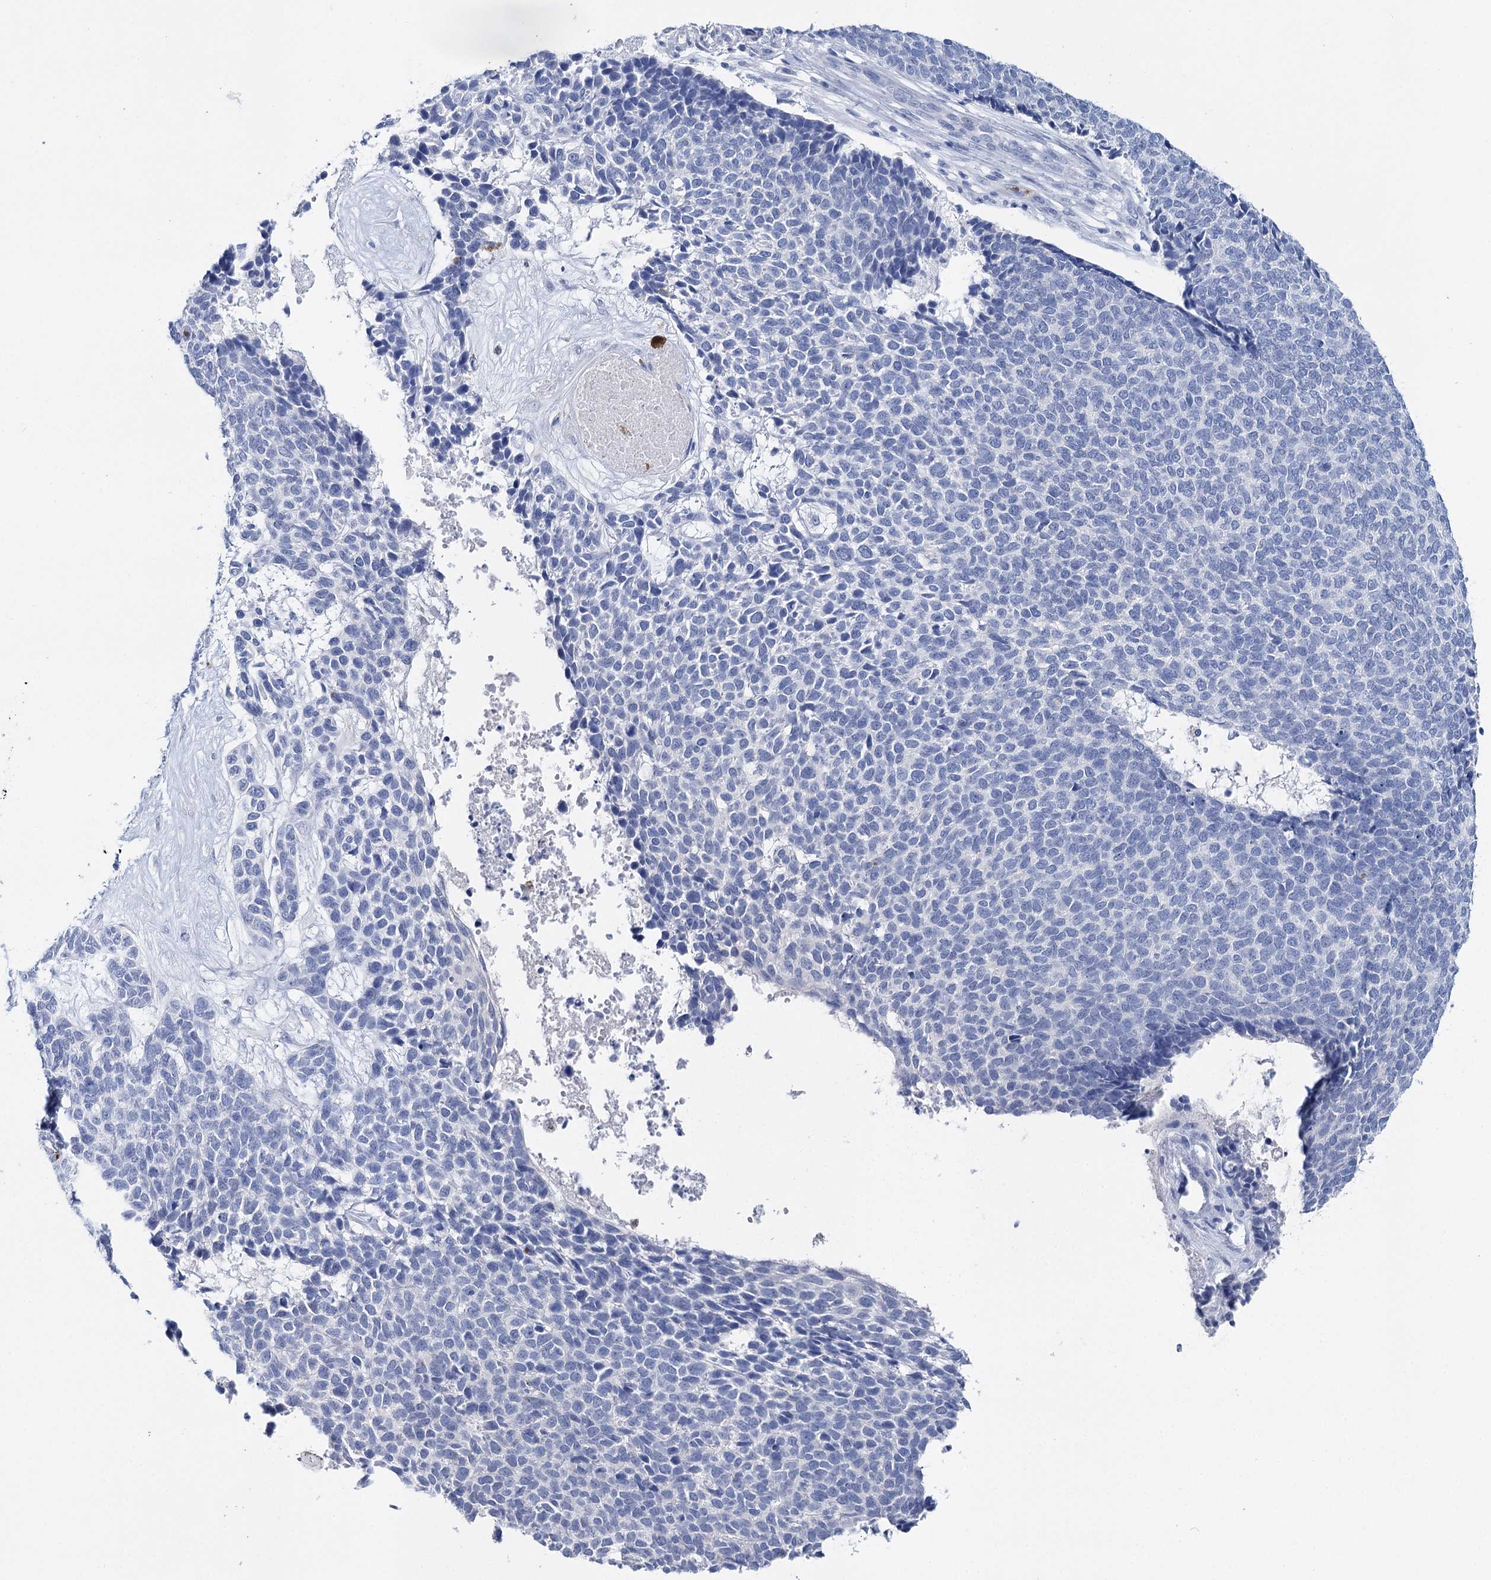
{"staining": {"intensity": "negative", "quantity": "none", "location": "none"}, "tissue": "skin cancer", "cell_type": "Tumor cells", "image_type": "cancer", "snomed": [{"axis": "morphology", "description": "Basal cell carcinoma"}, {"axis": "topography", "description": "Skin"}], "caption": "The micrograph demonstrates no significant positivity in tumor cells of basal cell carcinoma (skin). (DAB IHC with hematoxylin counter stain).", "gene": "CEACAM8", "patient": {"sex": "female", "age": 84}}